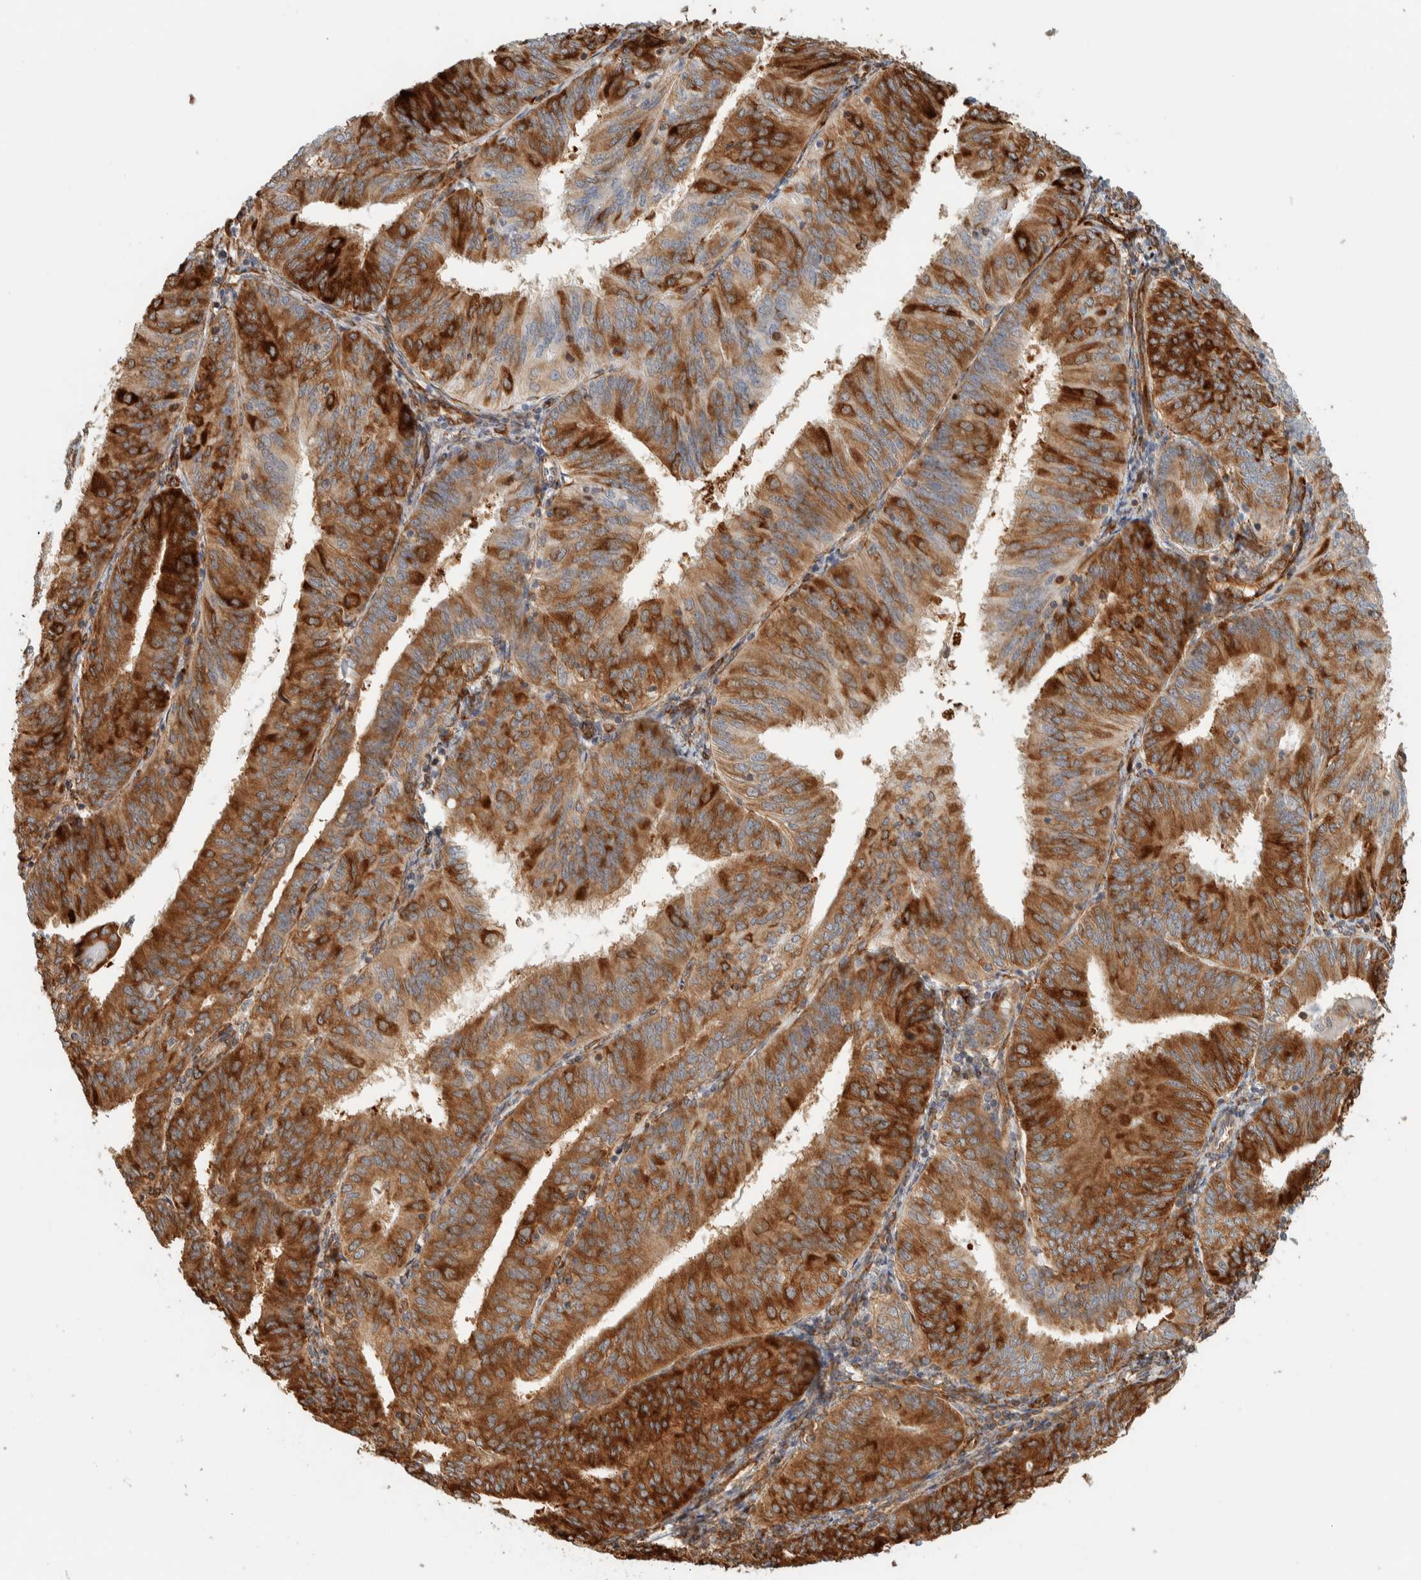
{"staining": {"intensity": "strong", "quantity": ">75%", "location": "cytoplasmic/membranous"}, "tissue": "endometrial cancer", "cell_type": "Tumor cells", "image_type": "cancer", "snomed": [{"axis": "morphology", "description": "Adenocarcinoma, NOS"}, {"axis": "topography", "description": "Endometrium"}], "caption": "Immunohistochemical staining of endometrial adenocarcinoma shows high levels of strong cytoplasmic/membranous protein positivity in approximately >75% of tumor cells.", "gene": "LLGL2", "patient": {"sex": "female", "age": 58}}